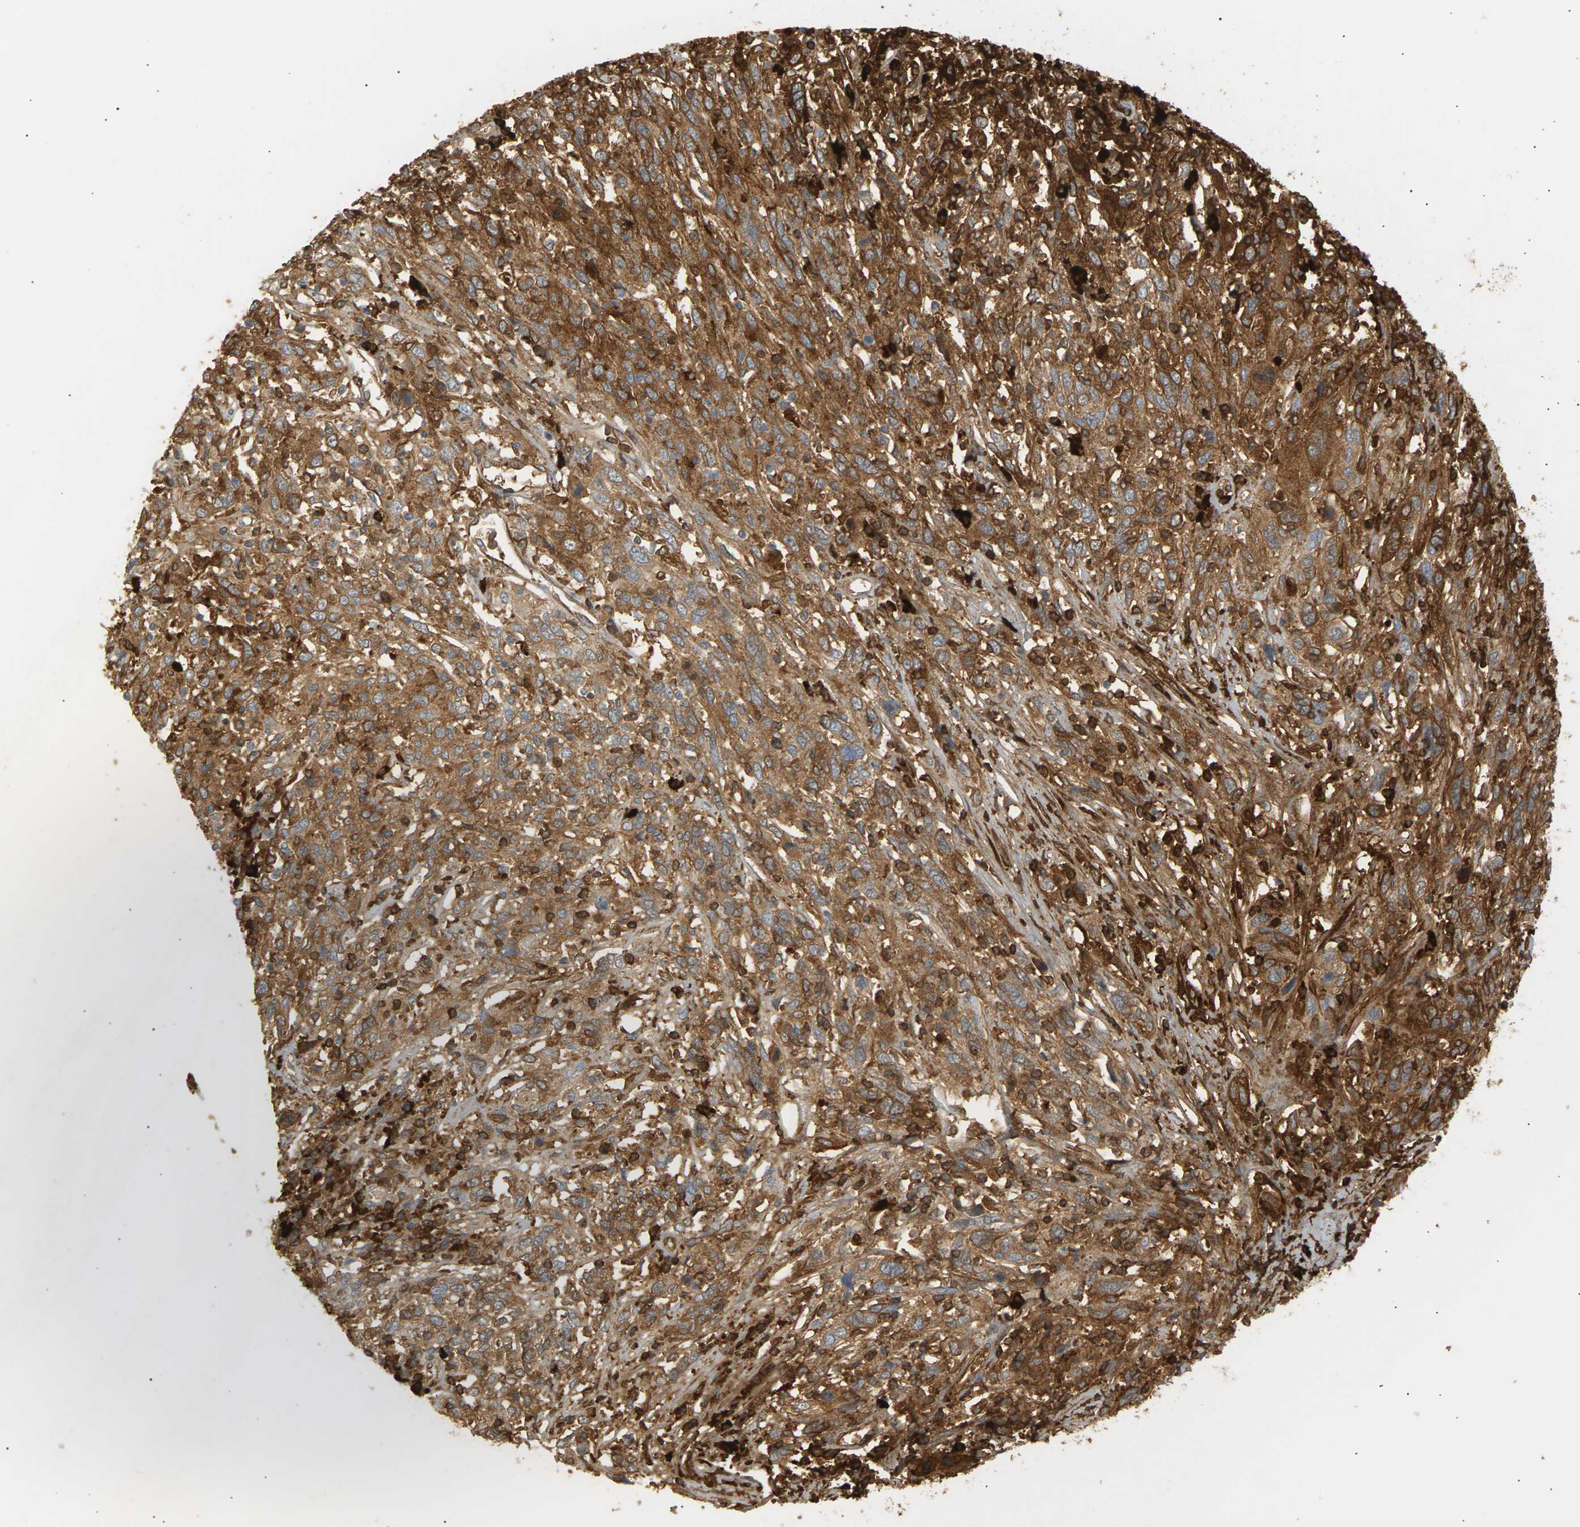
{"staining": {"intensity": "moderate", "quantity": ">75%", "location": "cytoplasmic/membranous"}, "tissue": "cervical cancer", "cell_type": "Tumor cells", "image_type": "cancer", "snomed": [{"axis": "morphology", "description": "Squamous cell carcinoma, NOS"}, {"axis": "topography", "description": "Cervix"}], "caption": "Immunohistochemistry (IHC) histopathology image of neoplastic tissue: human cervical cancer stained using immunohistochemistry exhibits medium levels of moderate protein expression localized specifically in the cytoplasmic/membranous of tumor cells, appearing as a cytoplasmic/membranous brown color.", "gene": "IGLC3", "patient": {"sex": "female", "age": 46}}